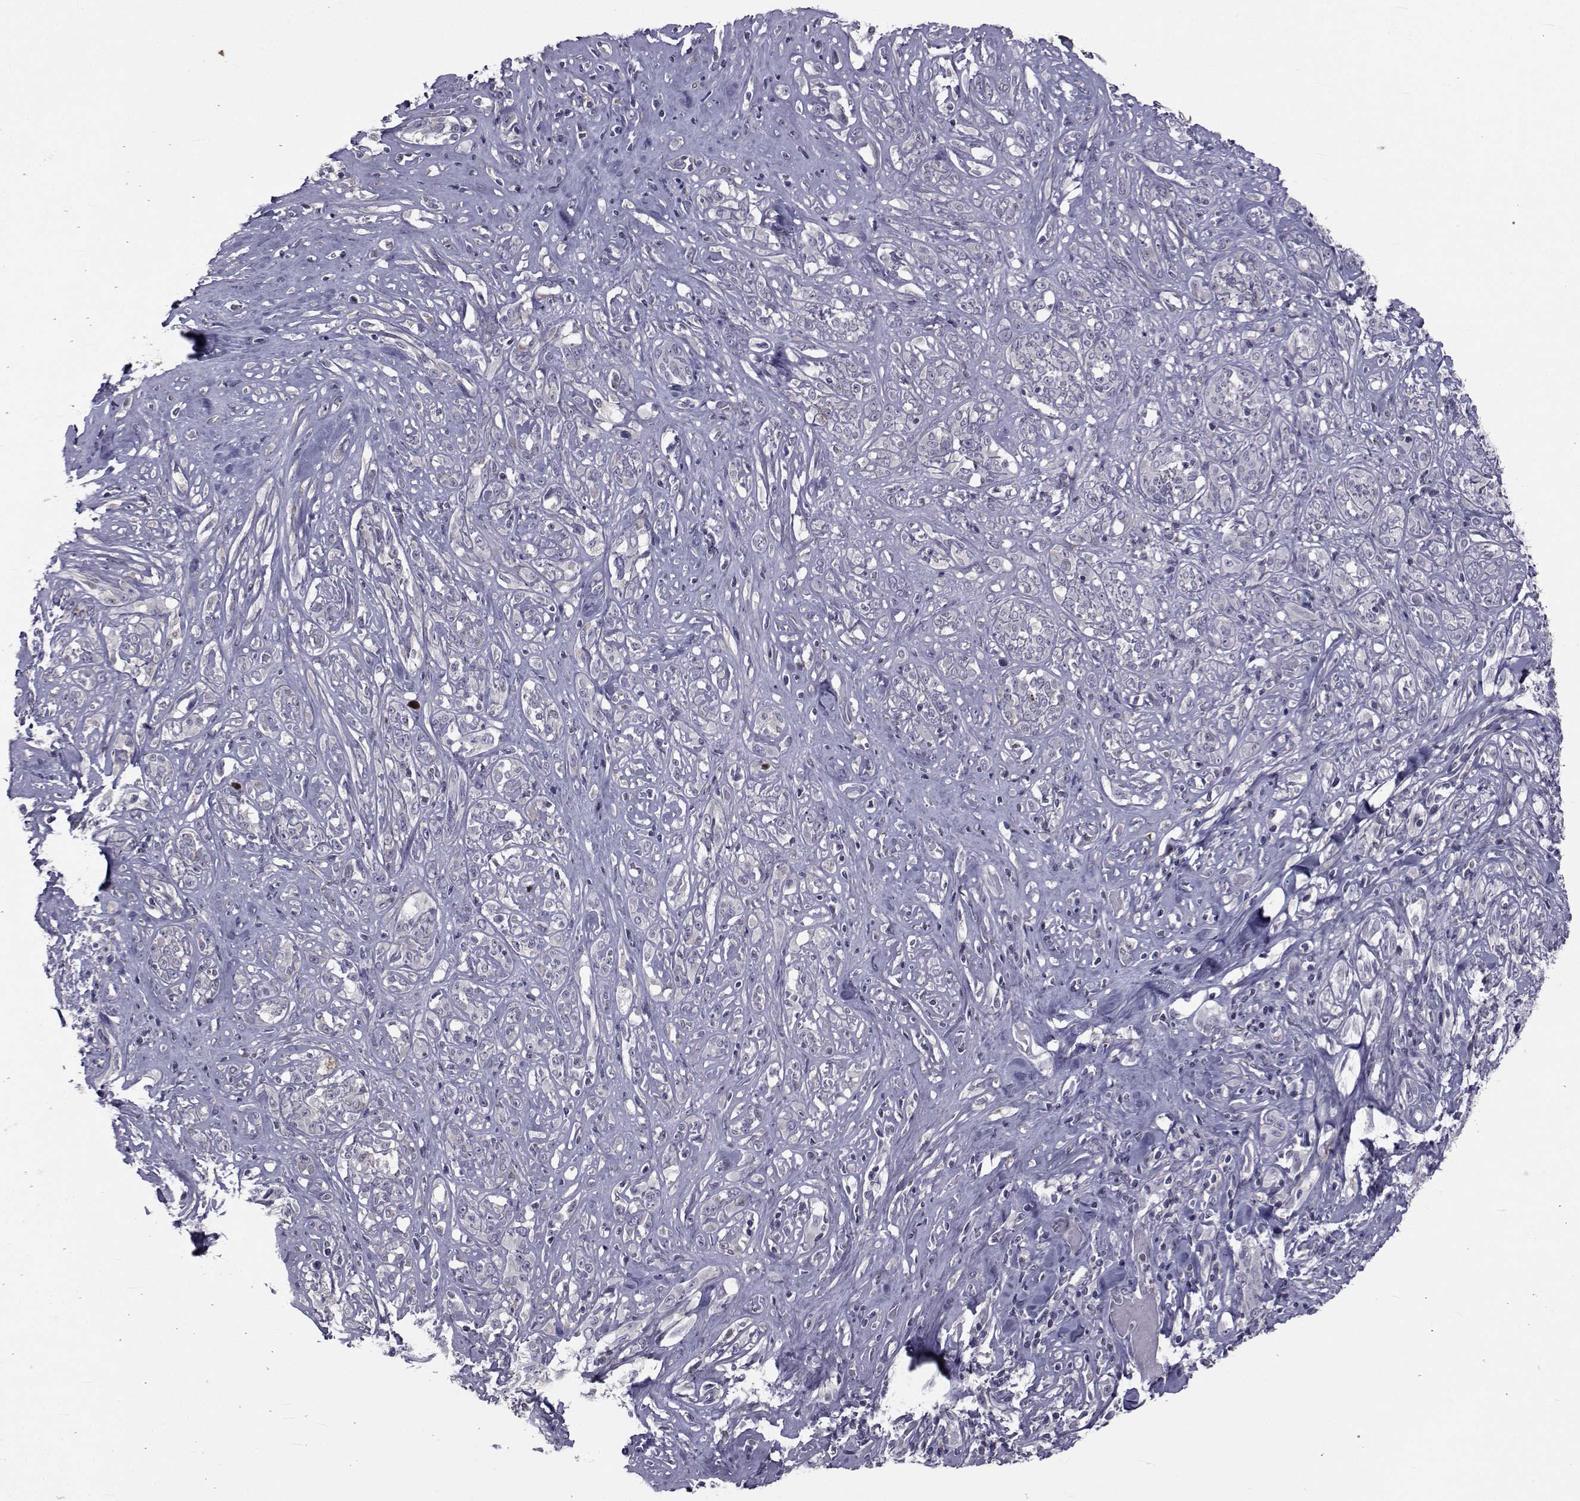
{"staining": {"intensity": "negative", "quantity": "none", "location": "none"}, "tissue": "melanoma", "cell_type": "Tumor cells", "image_type": "cancer", "snomed": [{"axis": "morphology", "description": "Malignant melanoma, NOS"}, {"axis": "topography", "description": "Skin"}], "caption": "This histopathology image is of malignant melanoma stained with immunohistochemistry to label a protein in brown with the nuclei are counter-stained blue. There is no staining in tumor cells. (DAB IHC visualized using brightfield microscopy, high magnification).", "gene": "SLC30A10", "patient": {"sex": "female", "age": 91}}